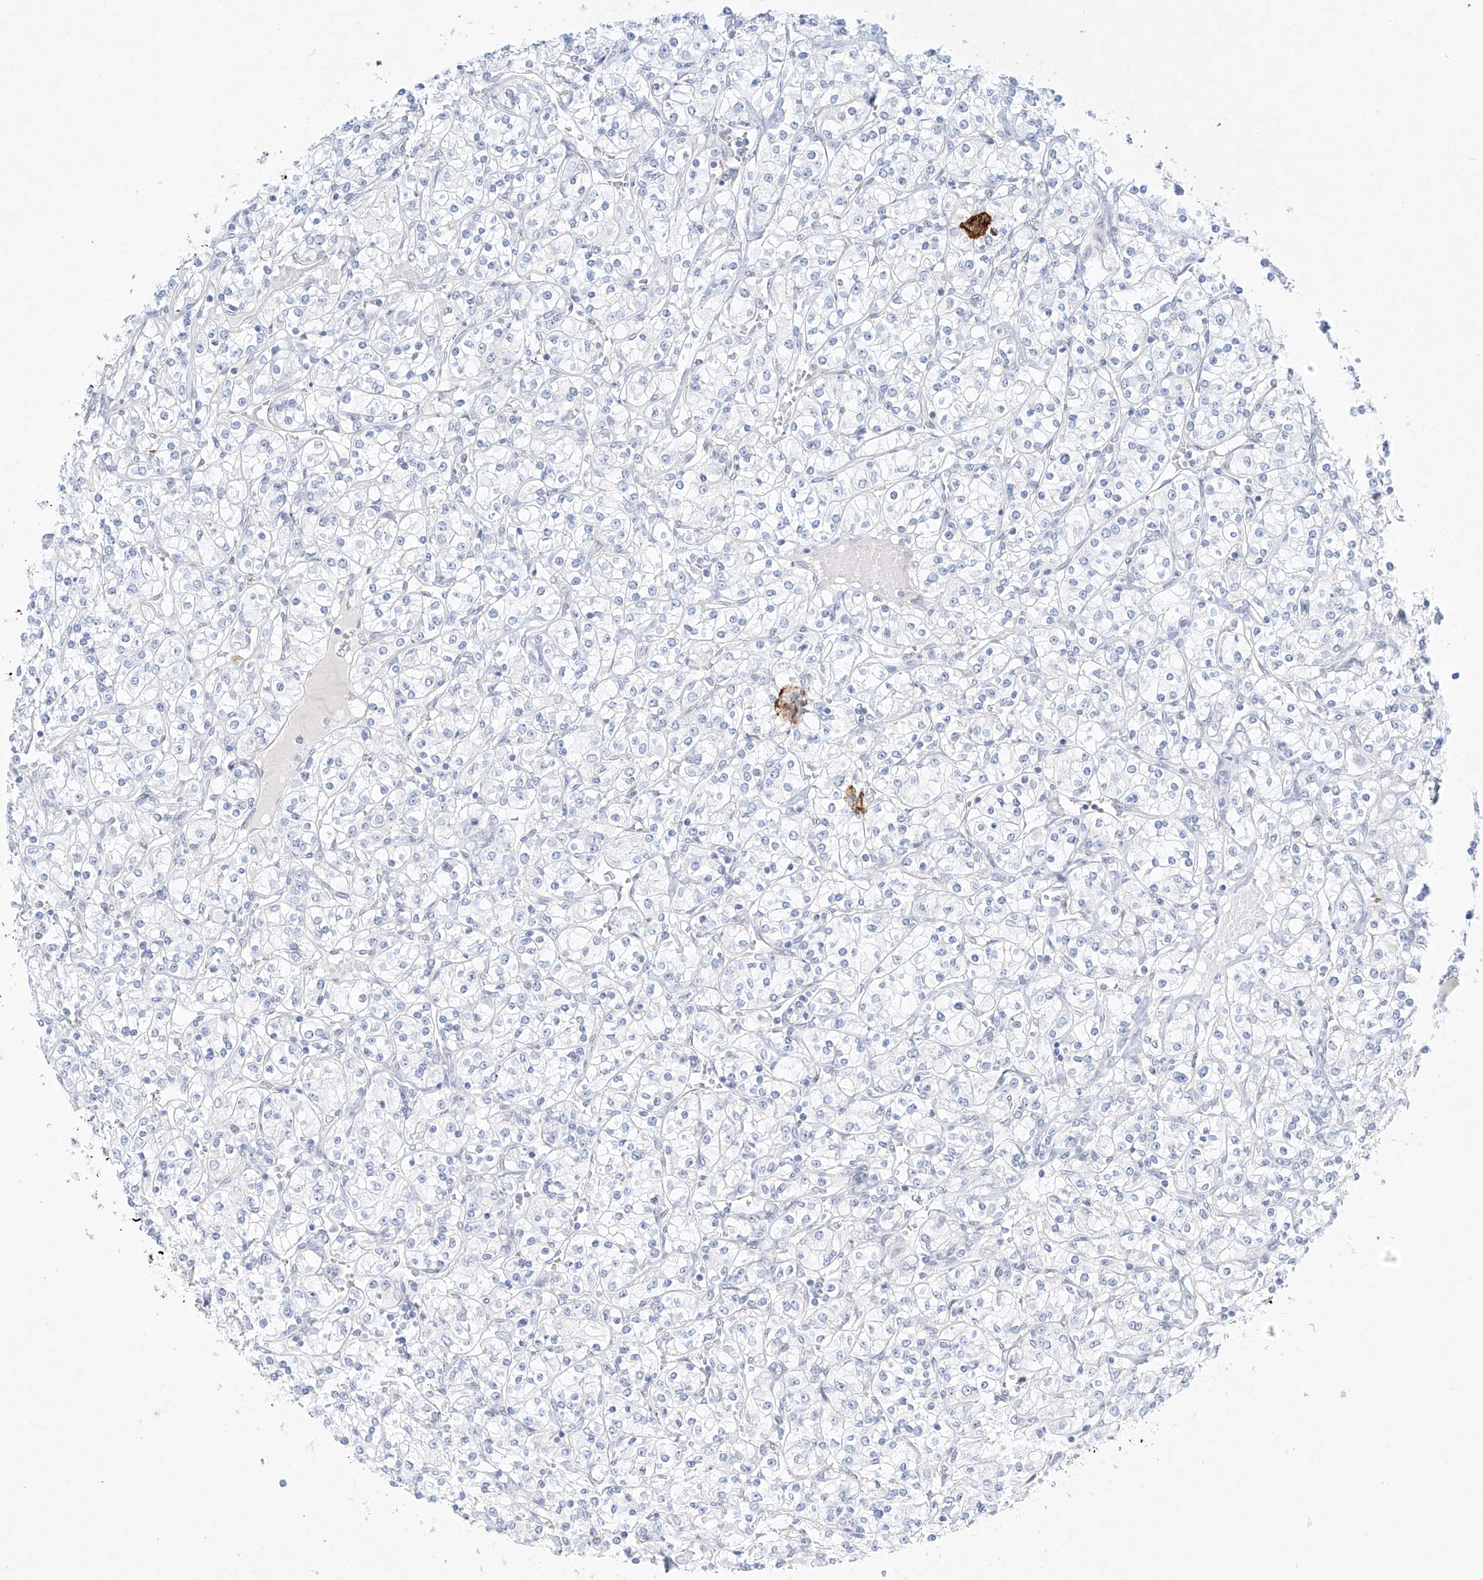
{"staining": {"intensity": "negative", "quantity": "none", "location": "none"}, "tissue": "renal cancer", "cell_type": "Tumor cells", "image_type": "cancer", "snomed": [{"axis": "morphology", "description": "Adenocarcinoma, NOS"}, {"axis": "topography", "description": "Kidney"}], "caption": "Tumor cells are negative for protein expression in human adenocarcinoma (renal). Brightfield microscopy of immunohistochemistry (IHC) stained with DAB (3,3'-diaminobenzidine) (brown) and hematoxylin (blue), captured at high magnification.", "gene": "REEP2", "patient": {"sex": "male", "age": 77}}